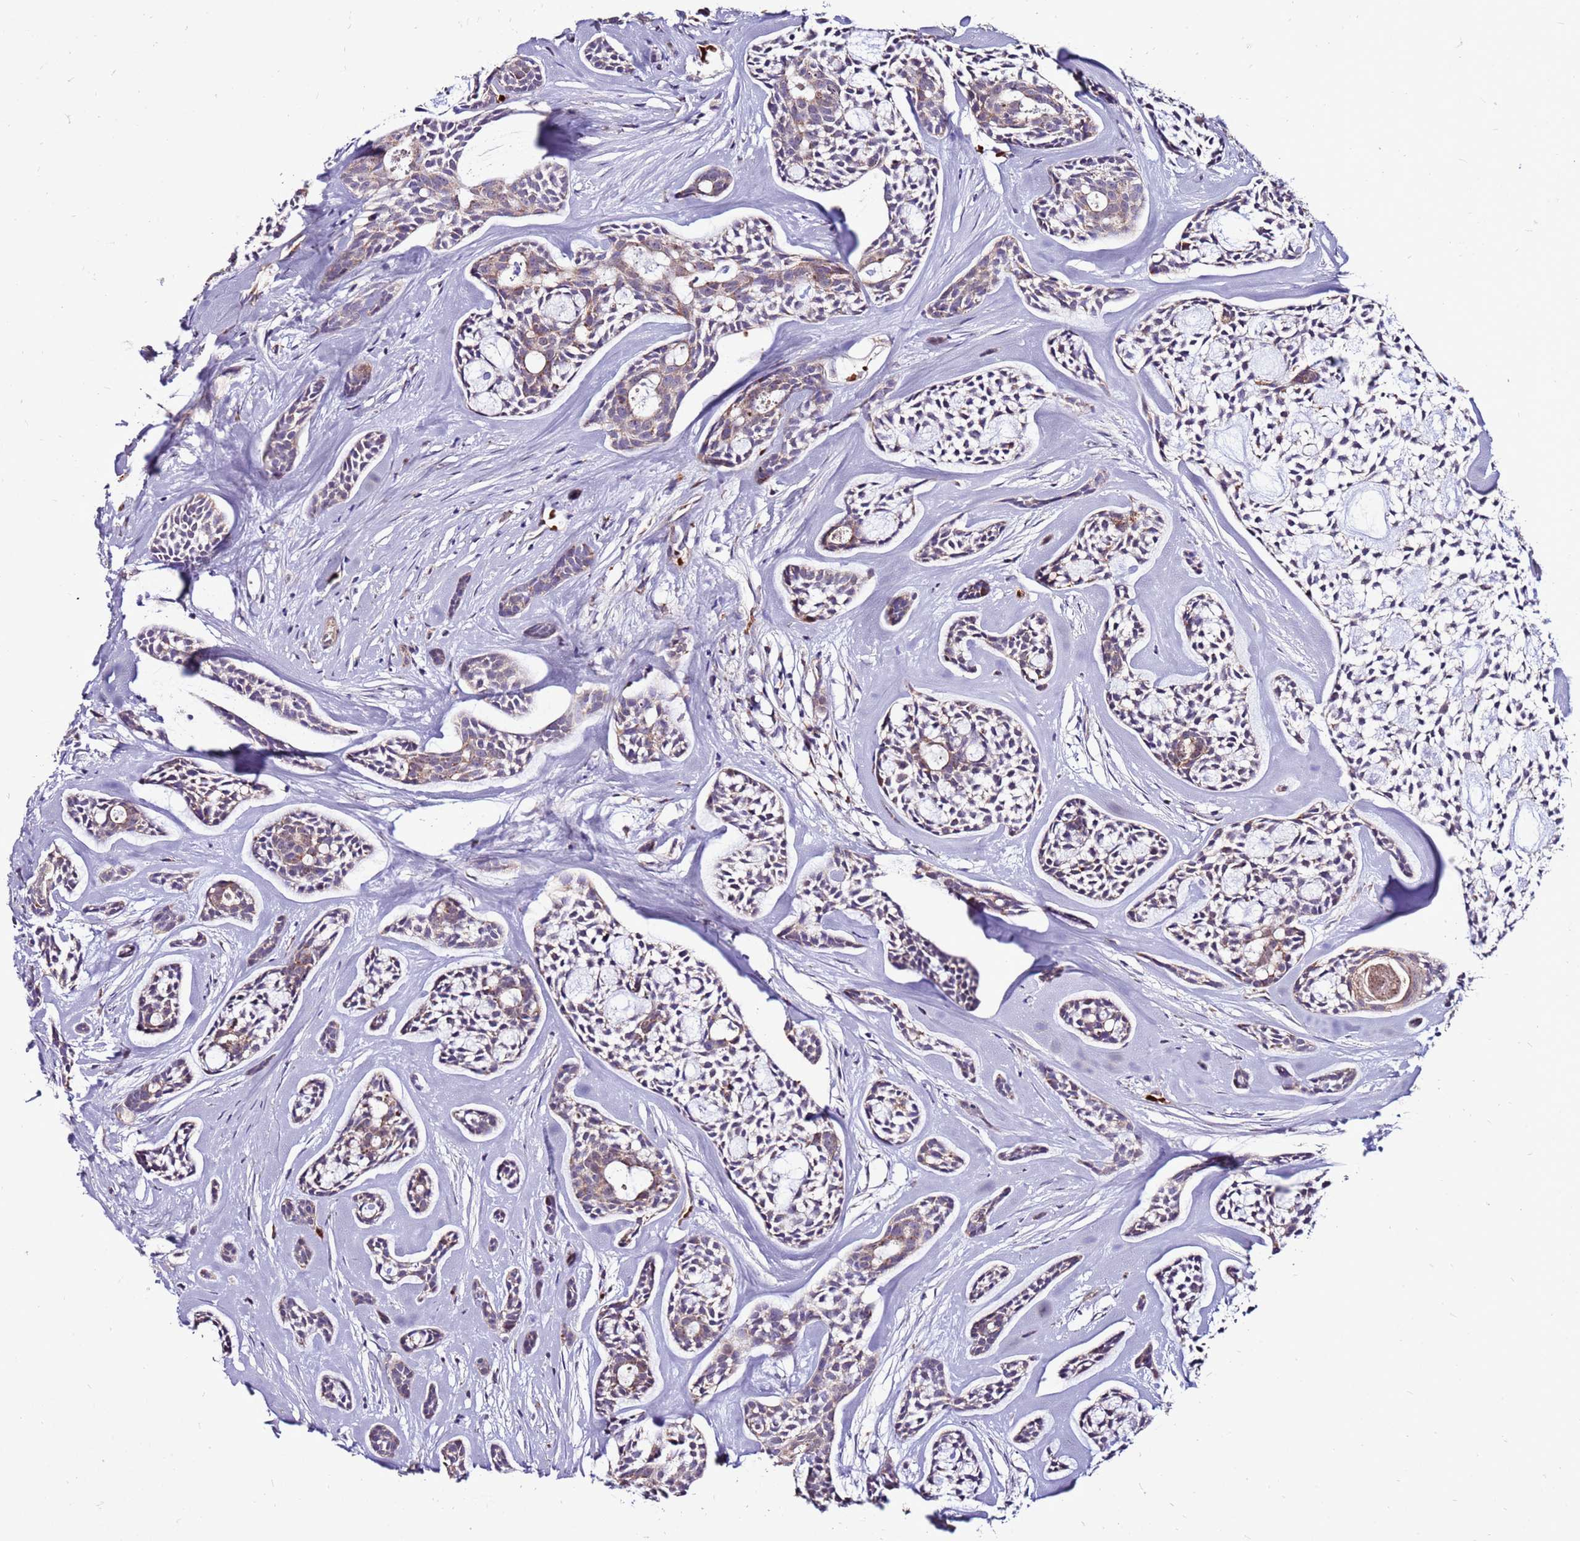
{"staining": {"intensity": "weak", "quantity": "25%-75%", "location": "cytoplasmic/membranous"}, "tissue": "head and neck cancer", "cell_type": "Tumor cells", "image_type": "cancer", "snomed": [{"axis": "morphology", "description": "Adenocarcinoma, NOS"}, {"axis": "topography", "description": "Subcutis"}, {"axis": "topography", "description": "Head-Neck"}], "caption": "Immunohistochemistry (IHC) of adenocarcinoma (head and neck) reveals low levels of weak cytoplasmic/membranous positivity in about 25%-75% of tumor cells.", "gene": "SPSB3", "patient": {"sex": "female", "age": 73}}